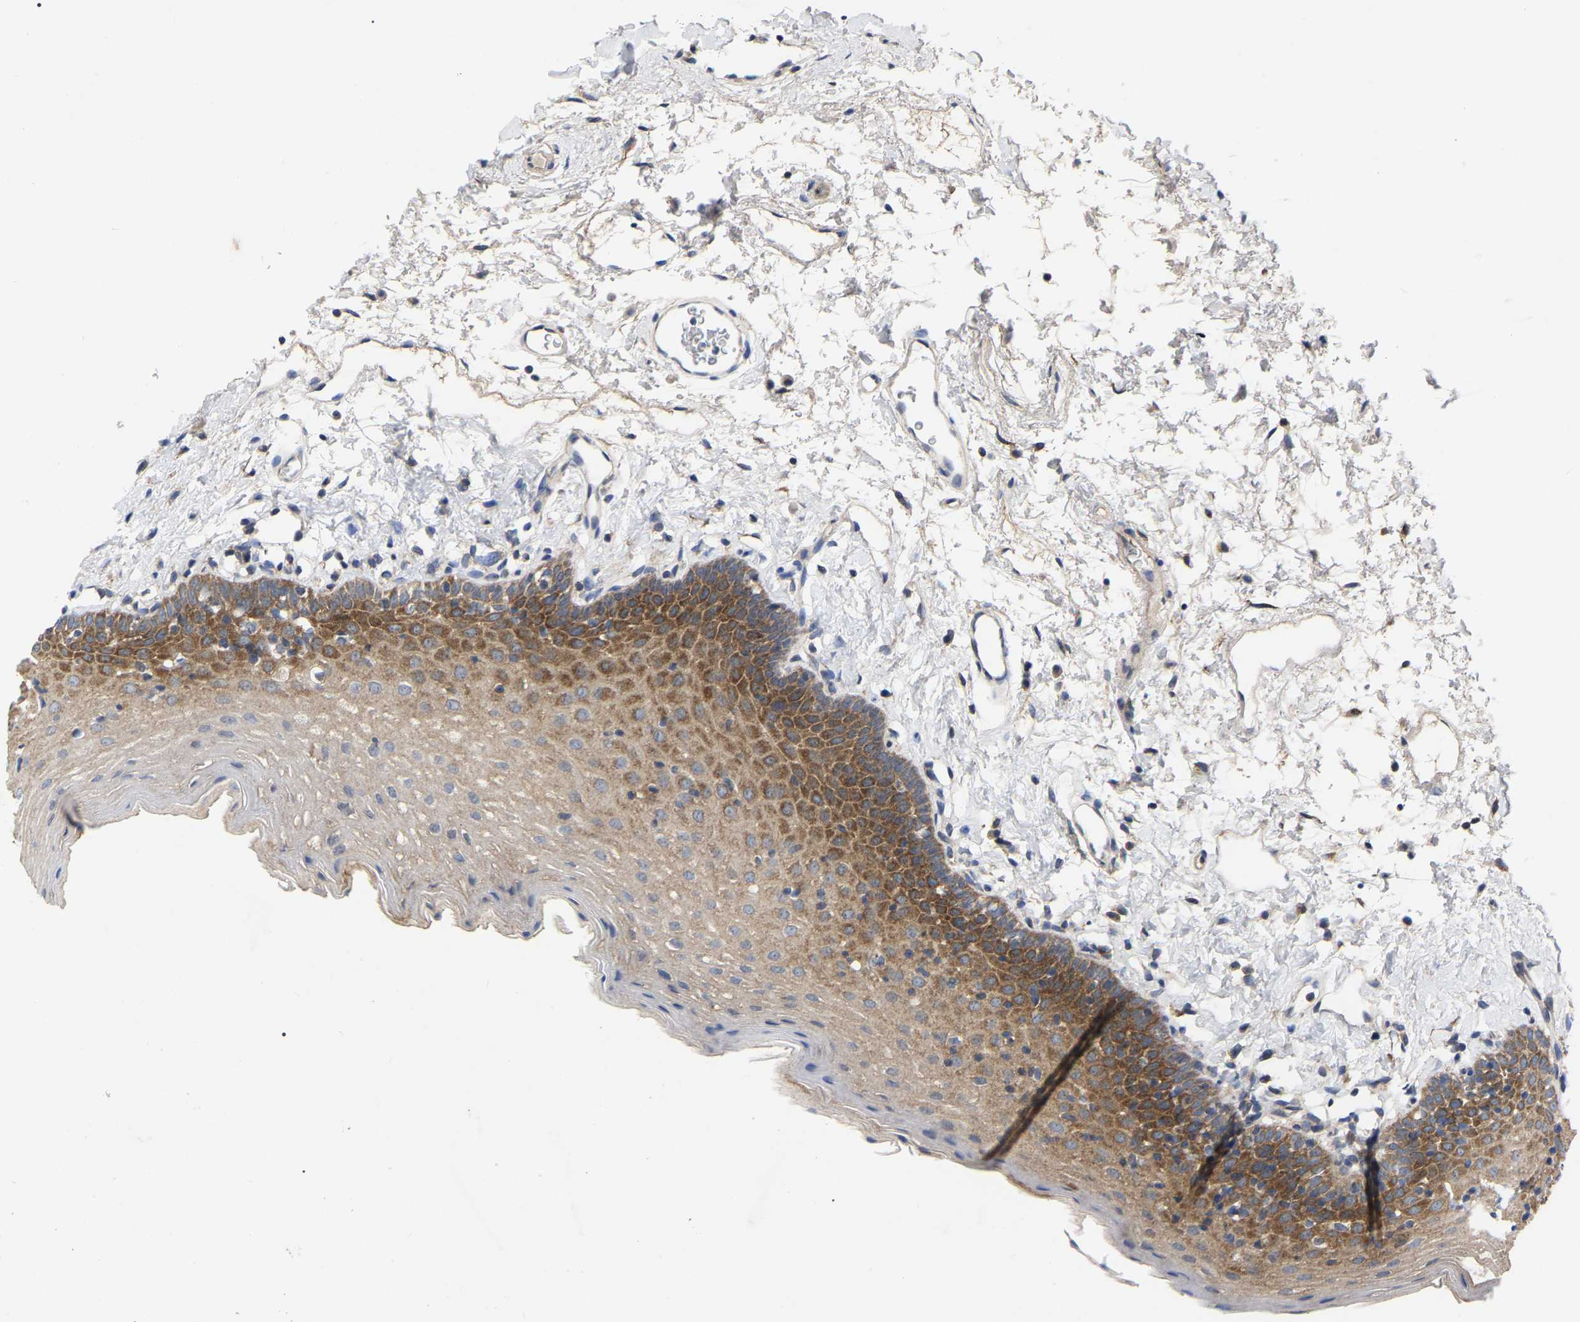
{"staining": {"intensity": "moderate", "quantity": "25%-75%", "location": "cytoplasmic/membranous"}, "tissue": "oral mucosa", "cell_type": "Squamous epithelial cells", "image_type": "normal", "snomed": [{"axis": "morphology", "description": "Normal tissue, NOS"}, {"axis": "topography", "description": "Oral tissue"}], "caption": "Oral mucosa stained with a brown dye exhibits moderate cytoplasmic/membranous positive staining in approximately 25%-75% of squamous epithelial cells.", "gene": "TCP1", "patient": {"sex": "male", "age": 66}}